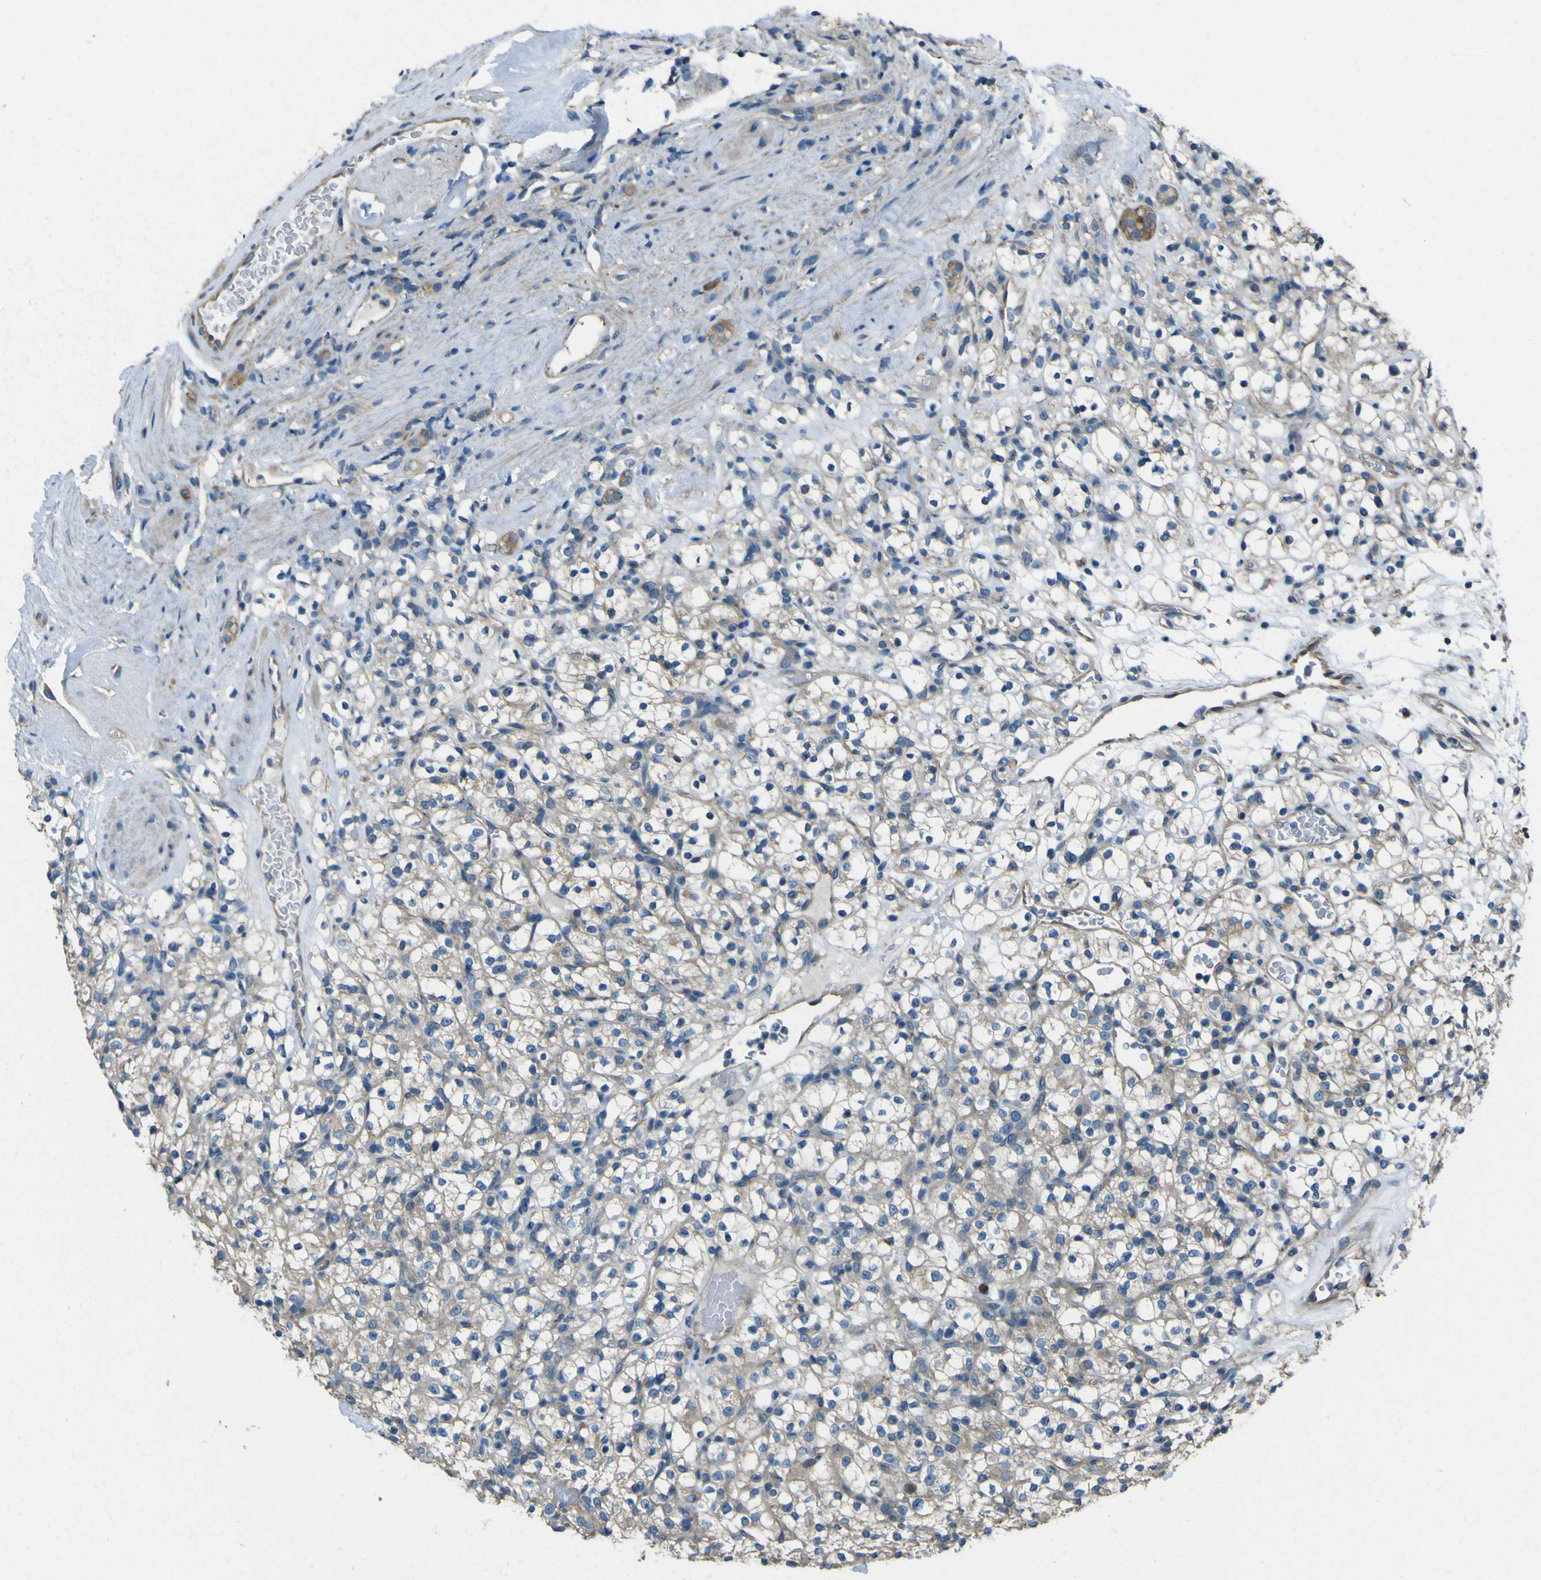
{"staining": {"intensity": "weak", "quantity": "25%-75%", "location": "cytoplasmic/membranous"}, "tissue": "renal cancer", "cell_type": "Tumor cells", "image_type": "cancer", "snomed": [{"axis": "morphology", "description": "Normal tissue, NOS"}, {"axis": "morphology", "description": "Adenocarcinoma, NOS"}, {"axis": "topography", "description": "Kidney"}], "caption": "Immunohistochemical staining of renal cancer (adenocarcinoma) demonstrates low levels of weak cytoplasmic/membranous positivity in approximately 25%-75% of tumor cells. (DAB (3,3'-diaminobenzidine) = brown stain, brightfield microscopy at high magnification).", "gene": "NAALADL2", "patient": {"sex": "female", "age": 72}}